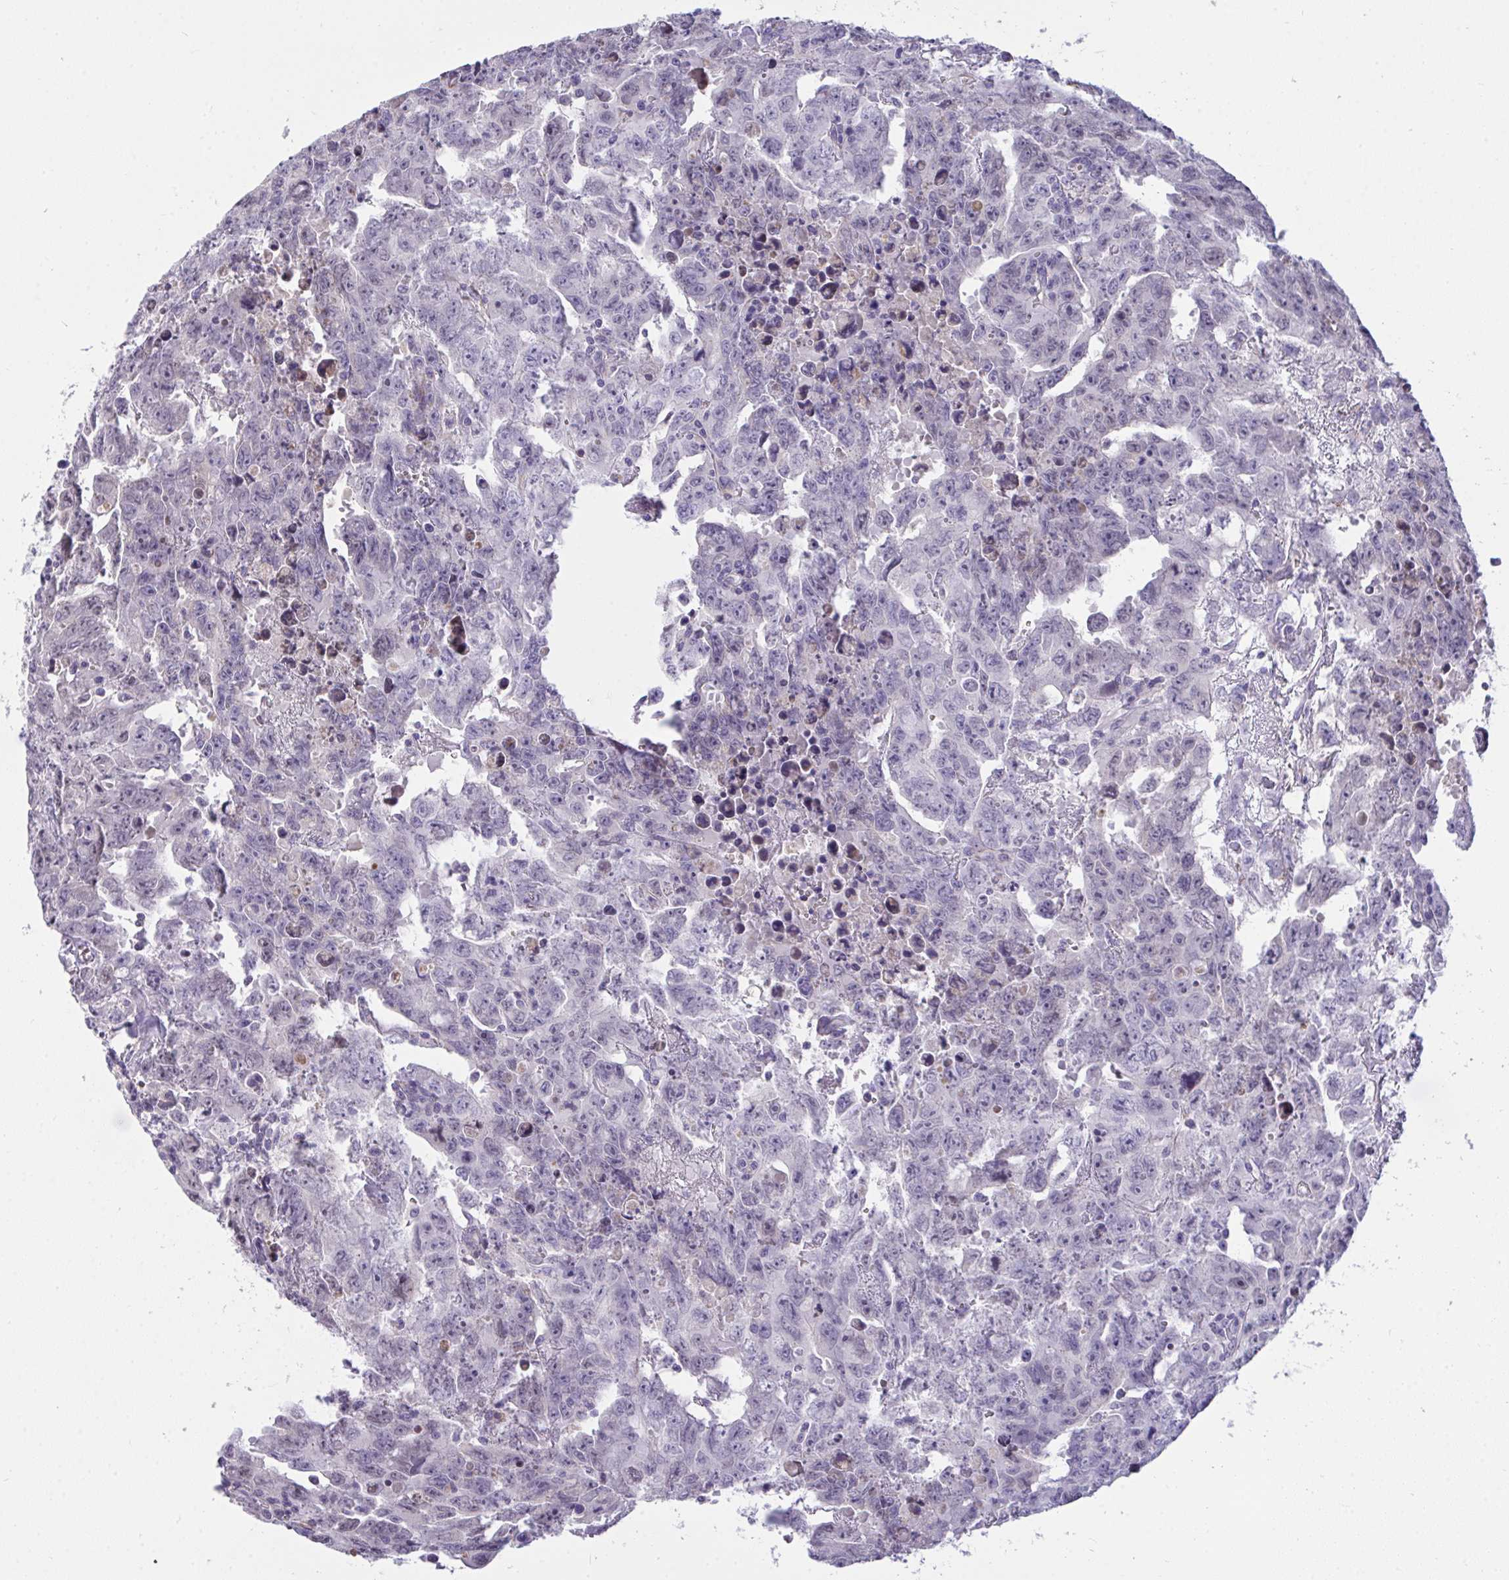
{"staining": {"intensity": "negative", "quantity": "none", "location": "none"}, "tissue": "testis cancer", "cell_type": "Tumor cells", "image_type": "cancer", "snomed": [{"axis": "morphology", "description": "Carcinoma, Embryonal, NOS"}, {"axis": "topography", "description": "Testis"}], "caption": "Human testis cancer (embryonal carcinoma) stained for a protein using immunohistochemistry (IHC) displays no positivity in tumor cells.", "gene": "SEMA6B", "patient": {"sex": "male", "age": 24}}